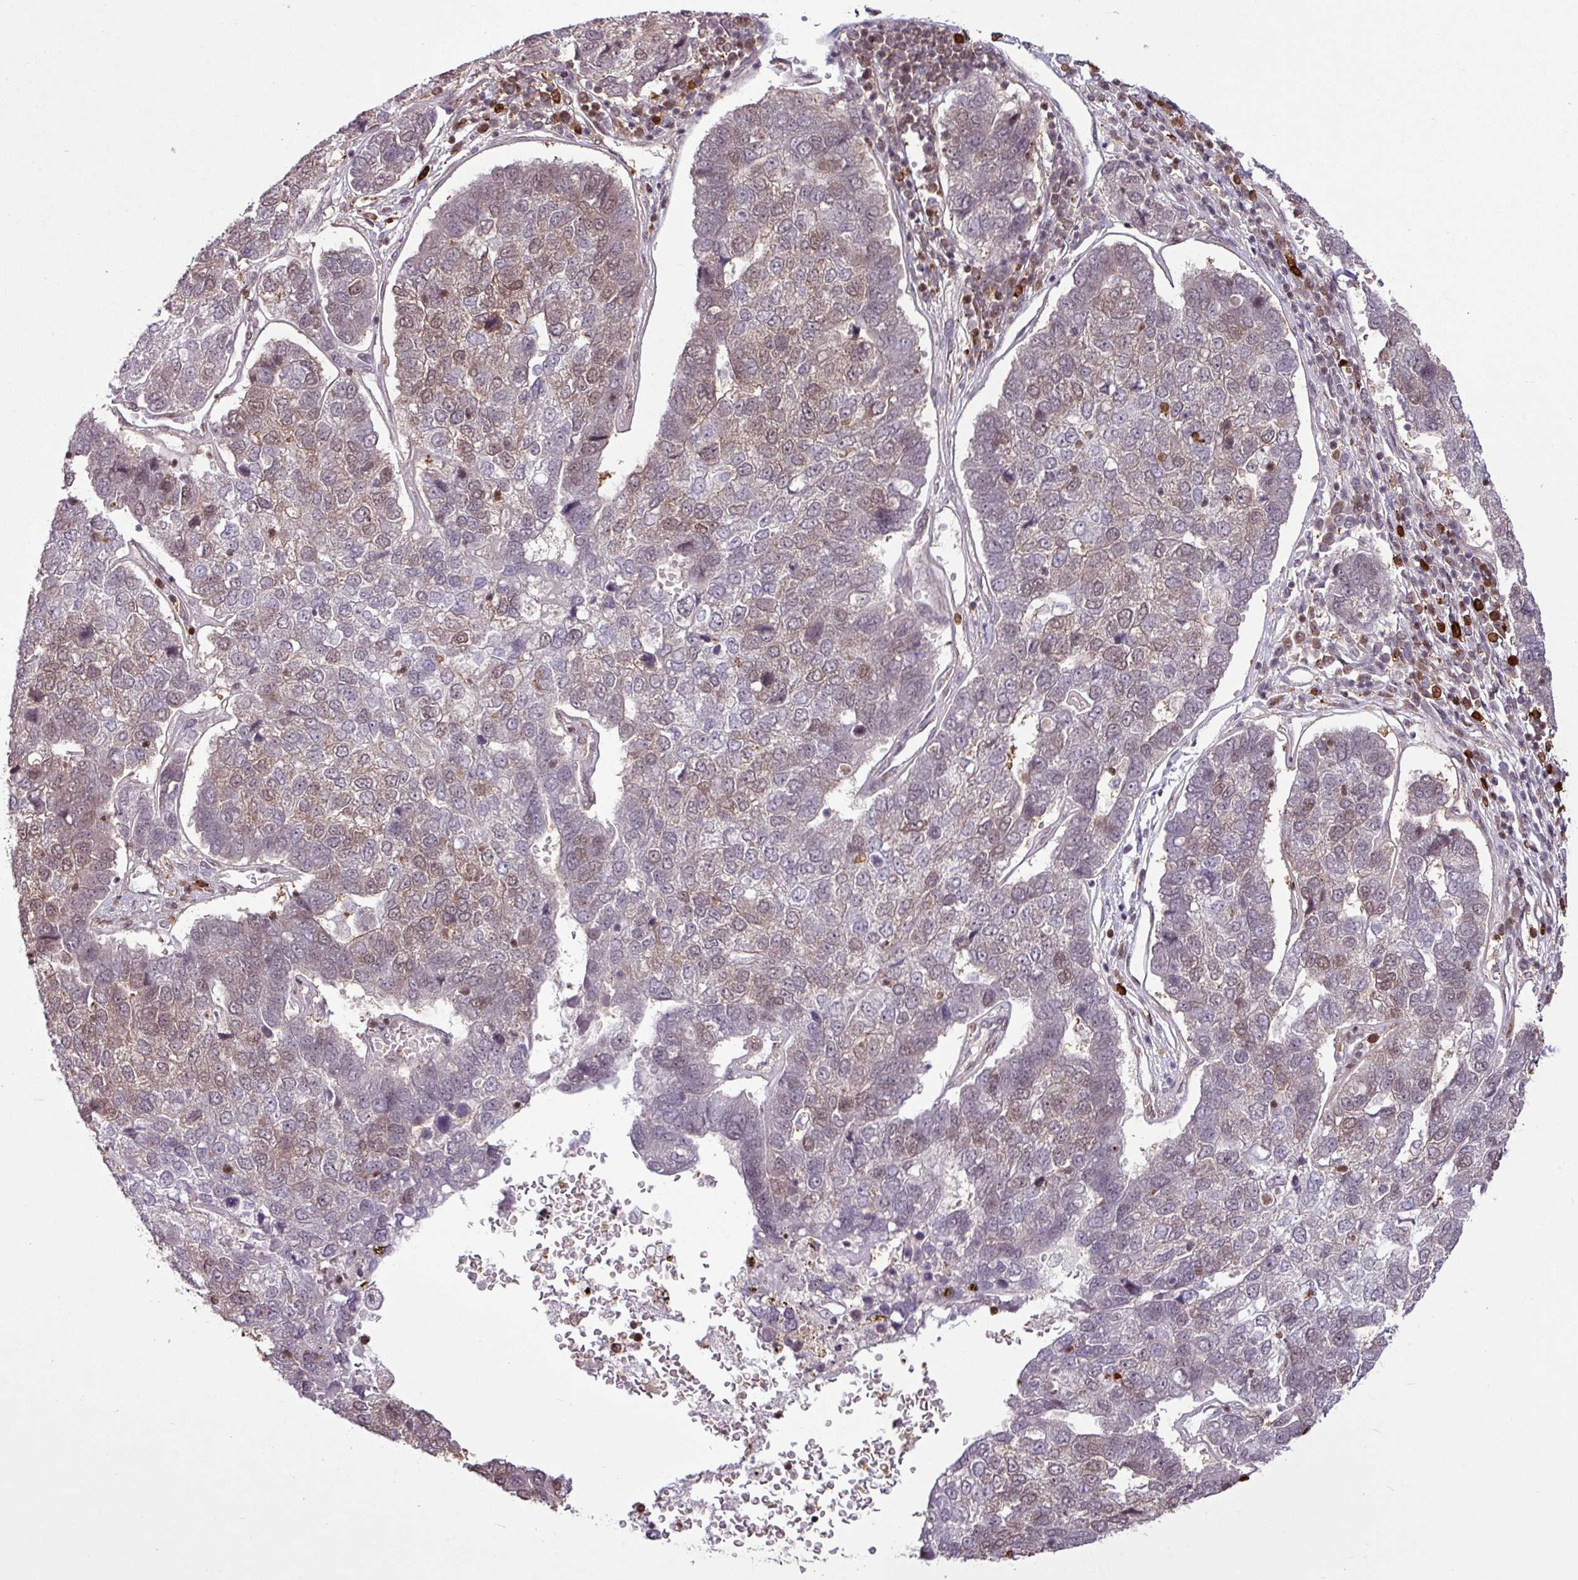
{"staining": {"intensity": "weak", "quantity": "<25%", "location": "cytoplasmic/membranous,nuclear"}, "tissue": "pancreatic cancer", "cell_type": "Tumor cells", "image_type": "cancer", "snomed": [{"axis": "morphology", "description": "Adenocarcinoma, NOS"}, {"axis": "topography", "description": "Pancreas"}], "caption": "This is a photomicrograph of IHC staining of pancreatic cancer, which shows no expression in tumor cells.", "gene": "ITPKC", "patient": {"sex": "female", "age": 61}}